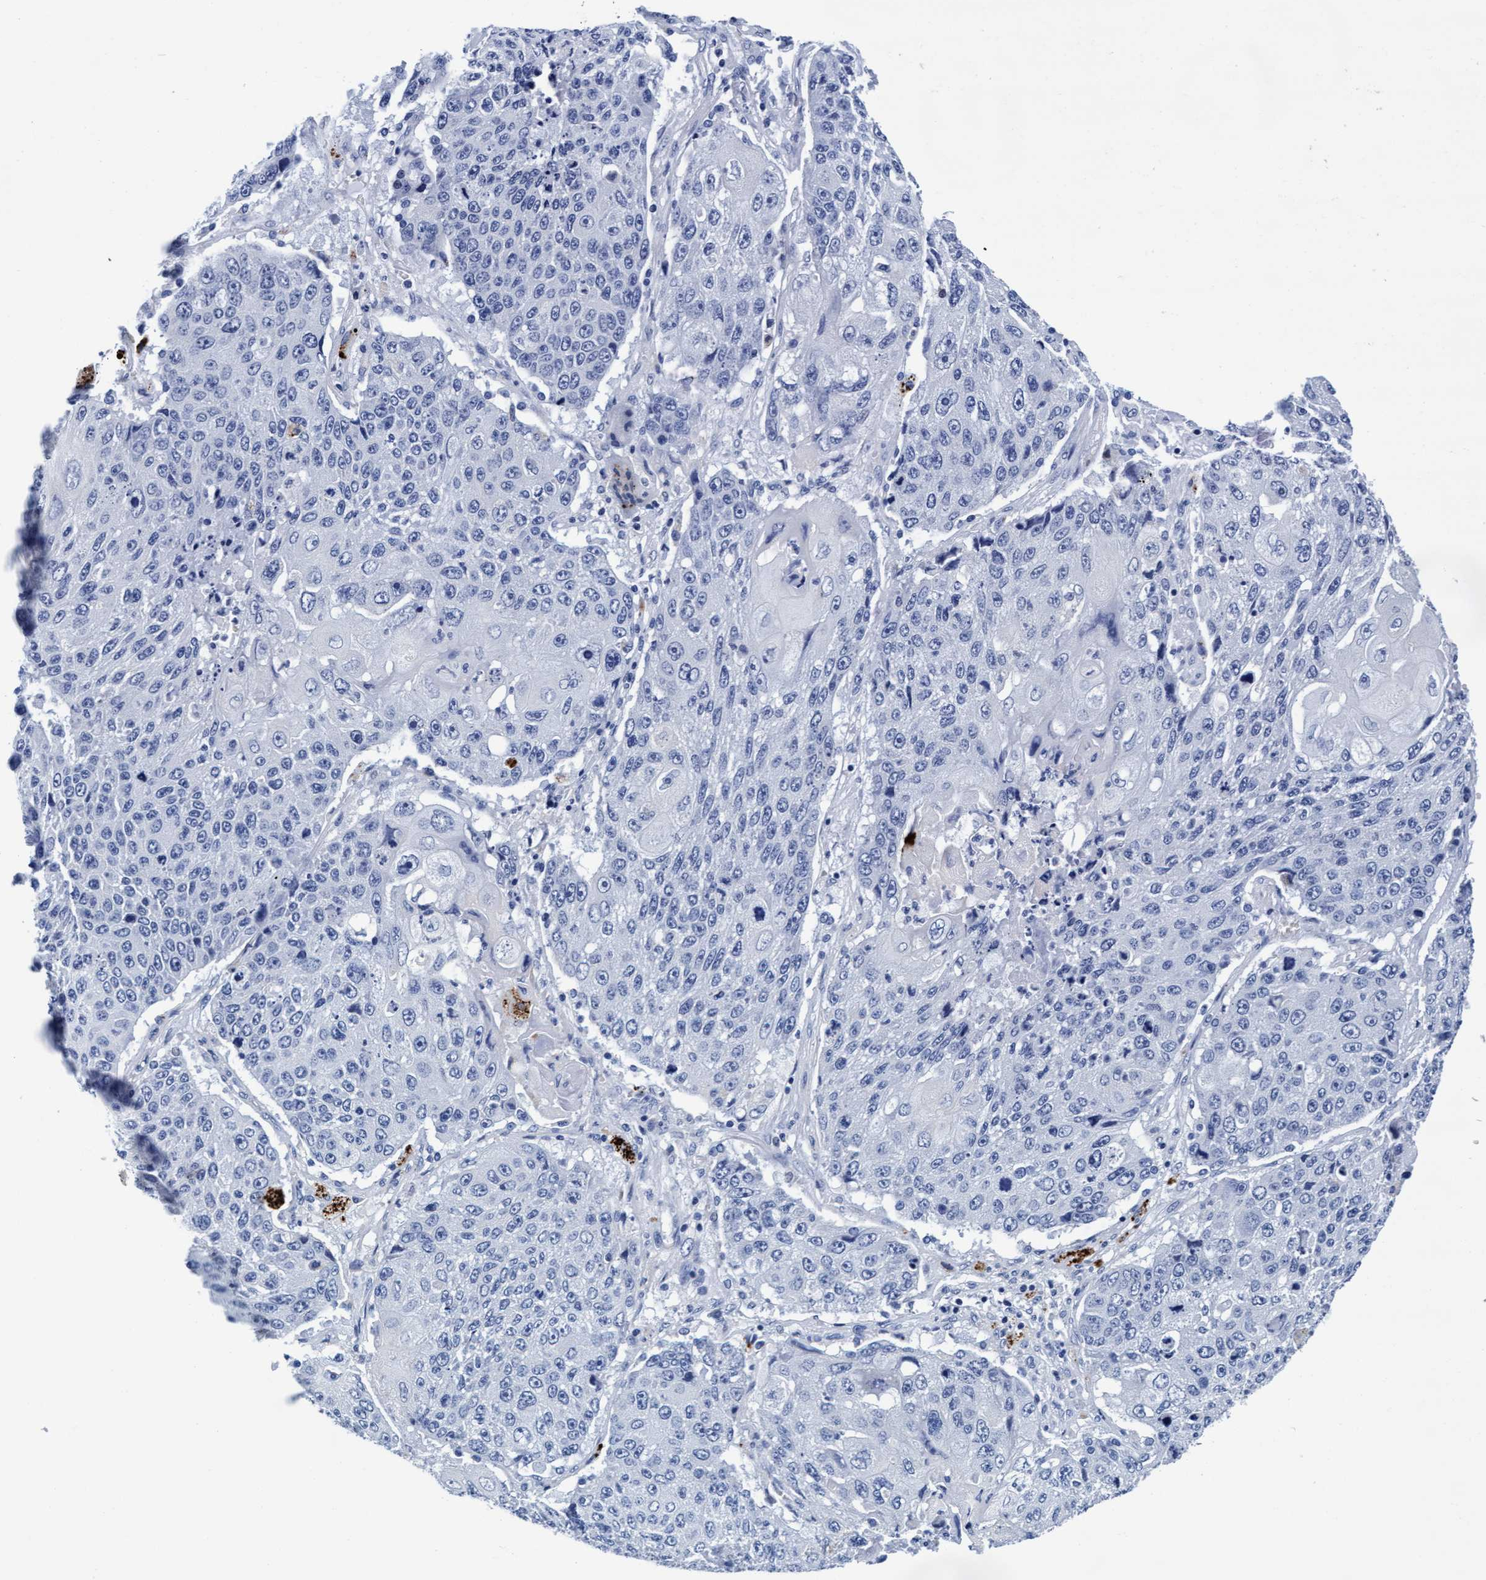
{"staining": {"intensity": "negative", "quantity": "none", "location": "none"}, "tissue": "lung cancer", "cell_type": "Tumor cells", "image_type": "cancer", "snomed": [{"axis": "morphology", "description": "Squamous cell carcinoma, NOS"}, {"axis": "topography", "description": "Lung"}], "caption": "A high-resolution photomicrograph shows immunohistochemistry staining of lung cancer (squamous cell carcinoma), which demonstrates no significant positivity in tumor cells.", "gene": "ARSG", "patient": {"sex": "male", "age": 61}}